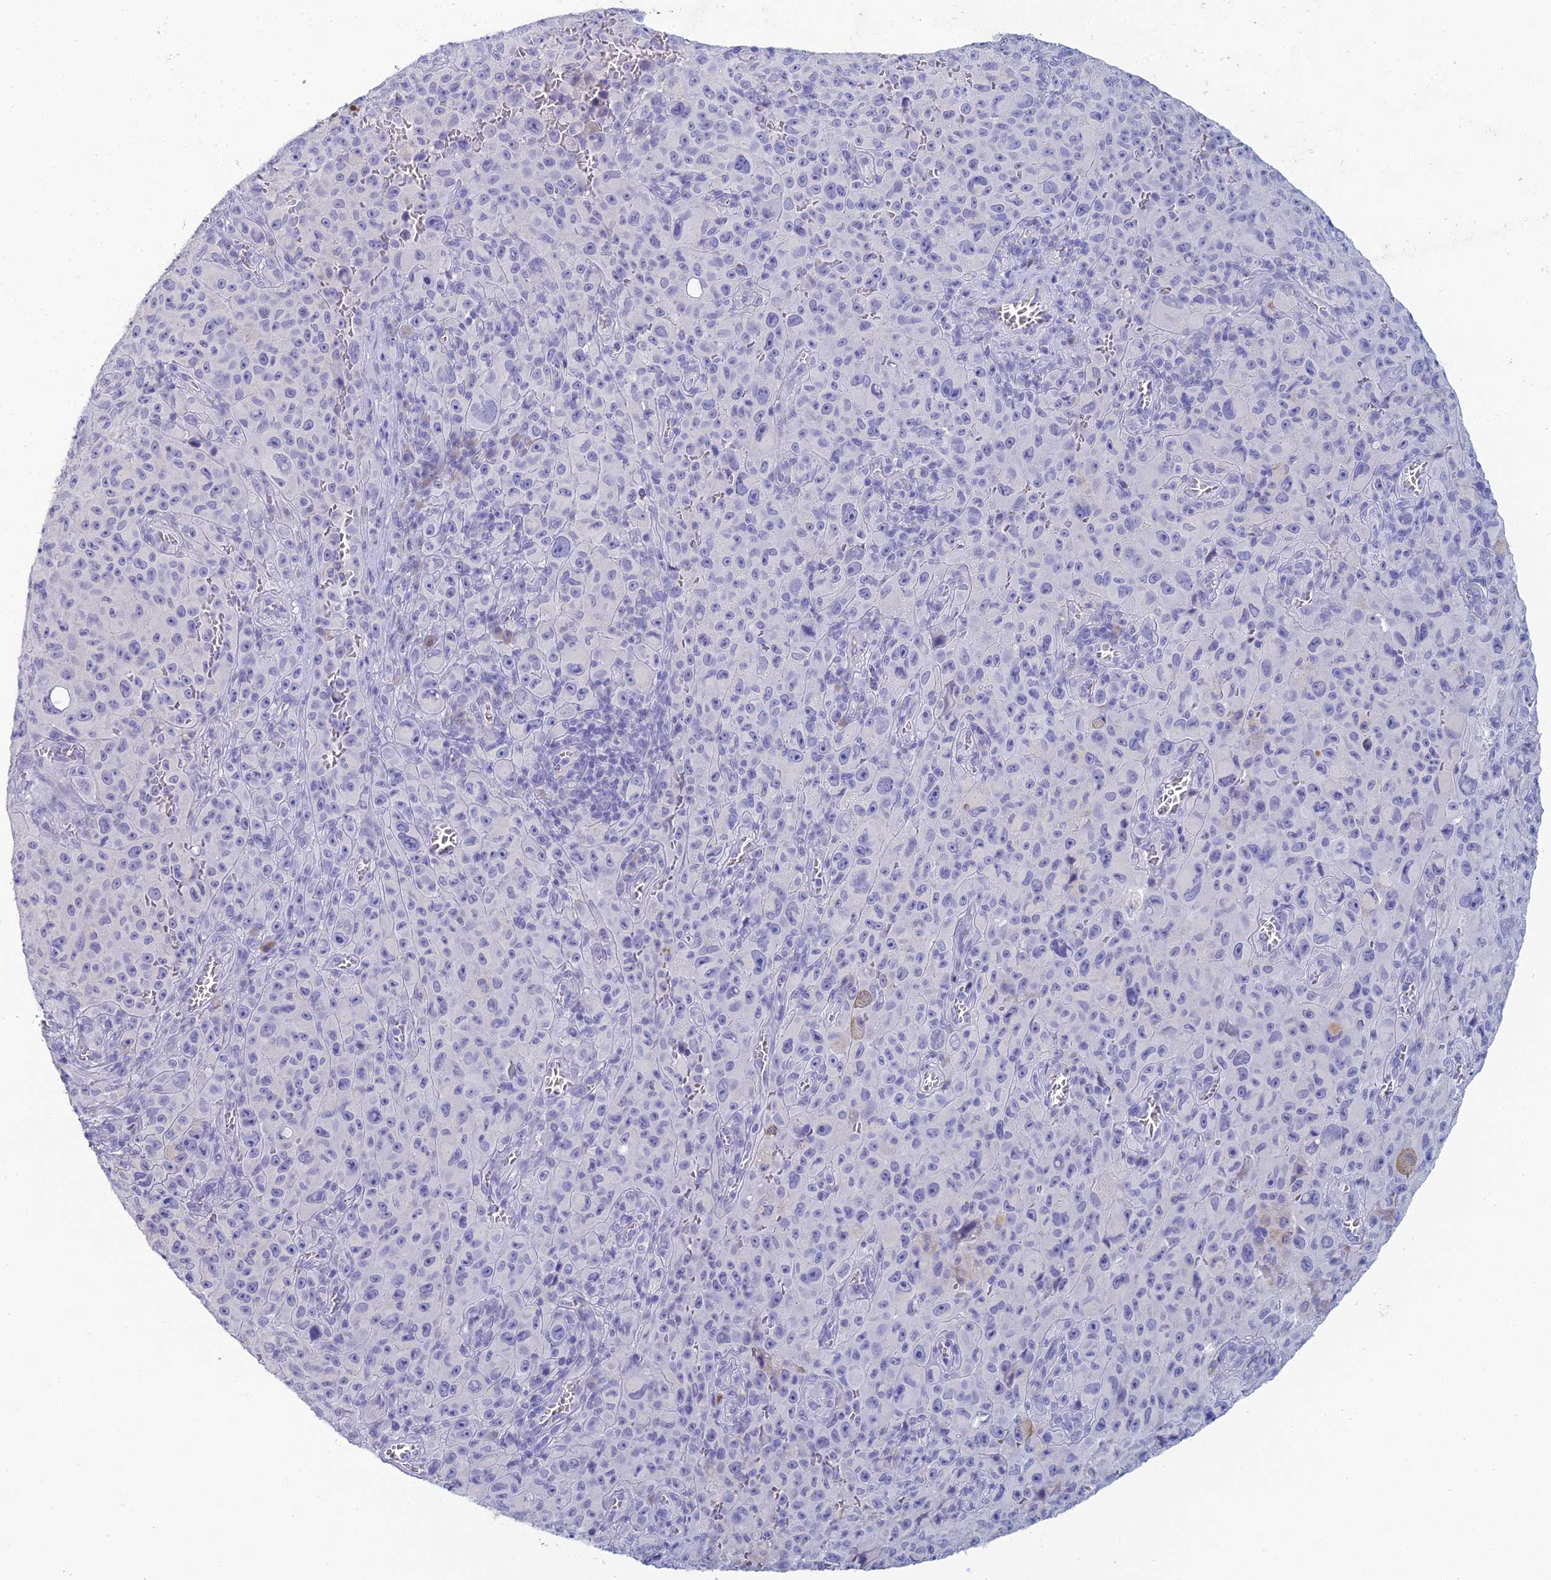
{"staining": {"intensity": "negative", "quantity": "none", "location": "none"}, "tissue": "melanoma", "cell_type": "Tumor cells", "image_type": "cancer", "snomed": [{"axis": "morphology", "description": "Malignant melanoma, NOS"}, {"axis": "topography", "description": "Skin"}], "caption": "High magnification brightfield microscopy of melanoma stained with DAB (3,3'-diaminobenzidine) (brown) and counterstained with hematoxylin (blue): tumor cells show no significant expression.", "gene": "MUC13", "patient": {"sex": "female", "age": 82}}